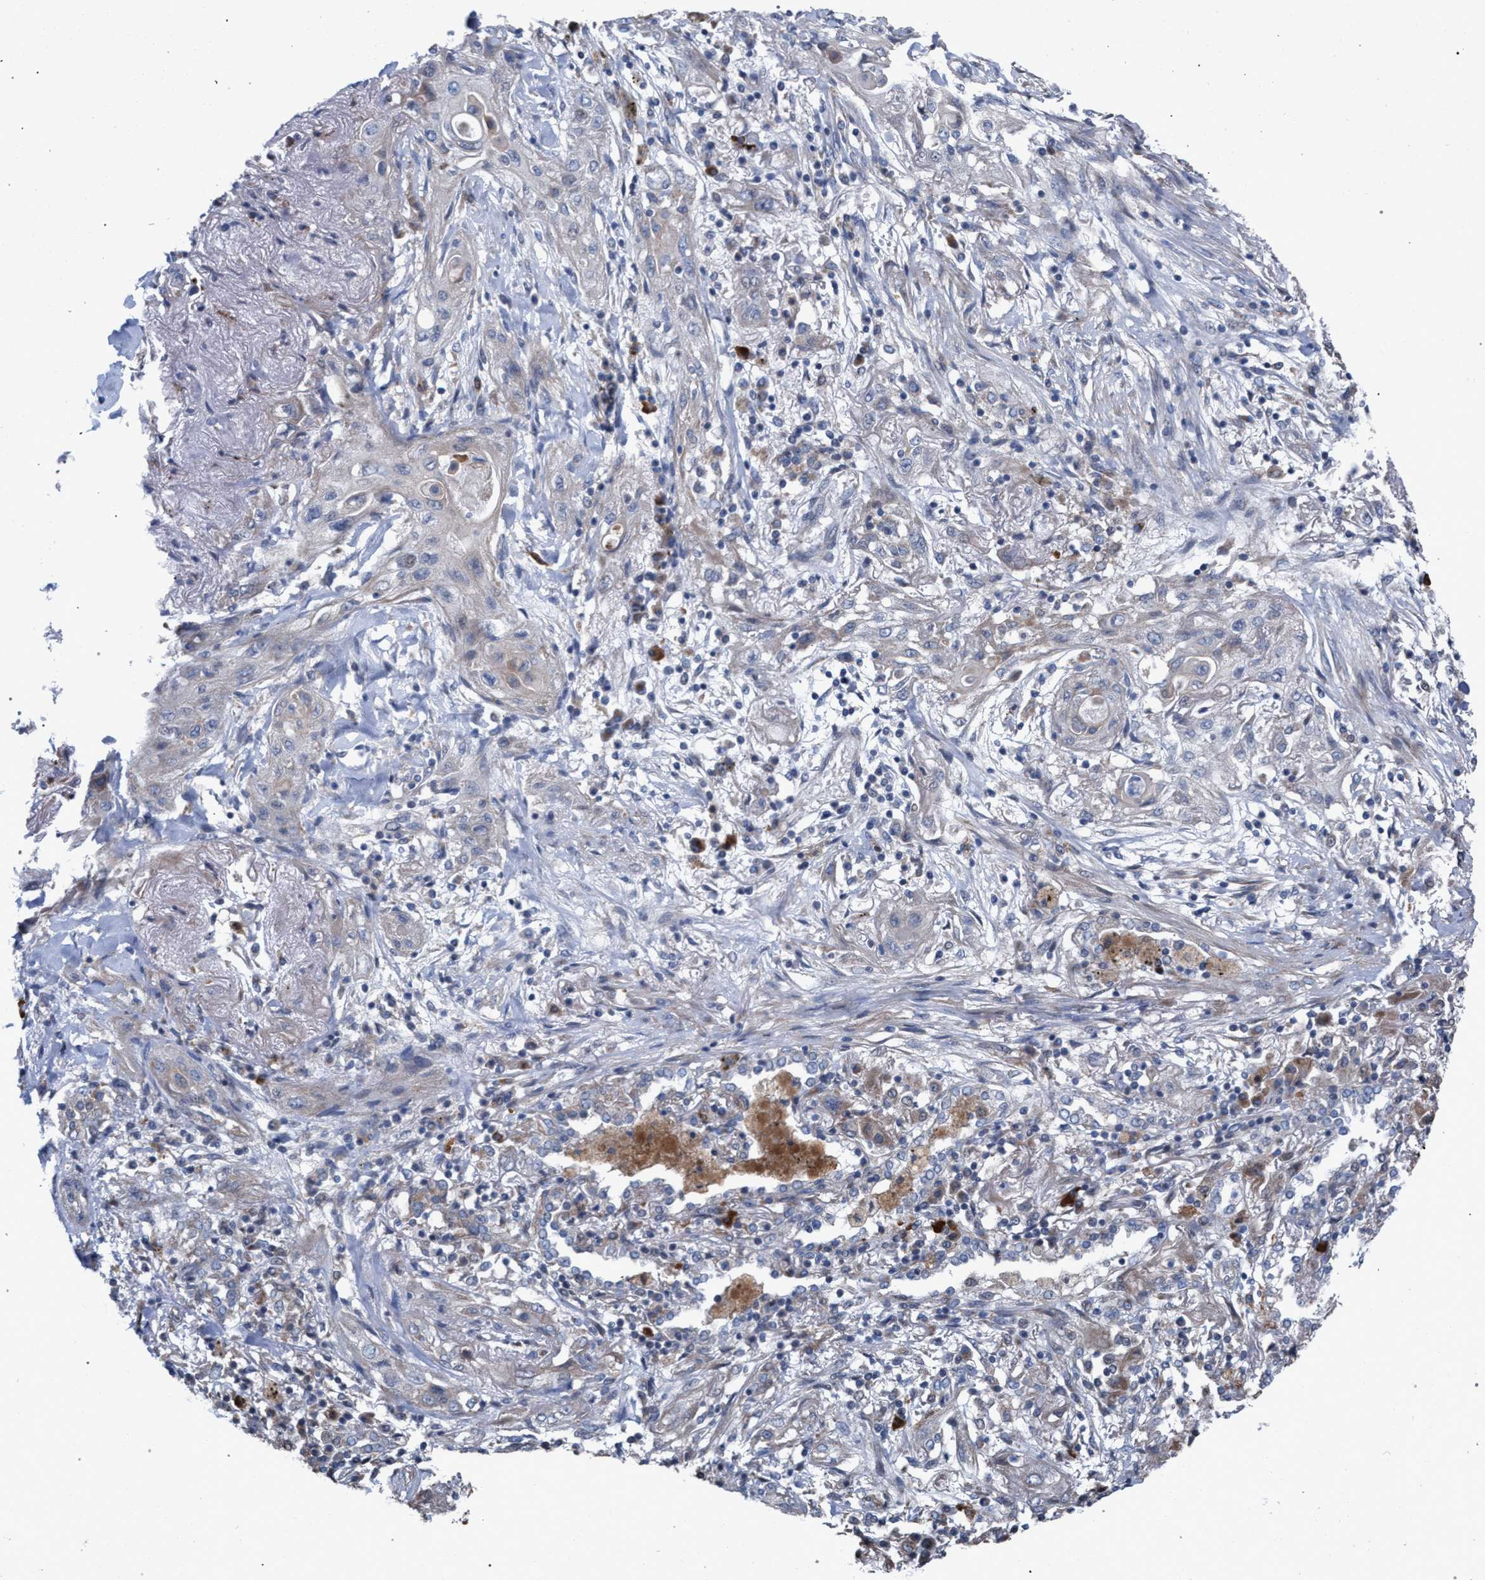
{"staining": {"intensity": "negative", "quantity": "none", "location": "none"}, "tissue": "lung cancer", "cell_type": "Tumor cells", "image_type": "cancer", "snomed": [{"axis": "morphology", "description": "Squamous cell carcinoma, NOS"}, {"axis": "topography", "description": "Lung"}], "caption": "The micrograph exhibits no staining of tumor cells in lung cancer (squamous cell carcinoma).", "gene": "RNF135", "patient": {"sex": "female", "age": 47}}